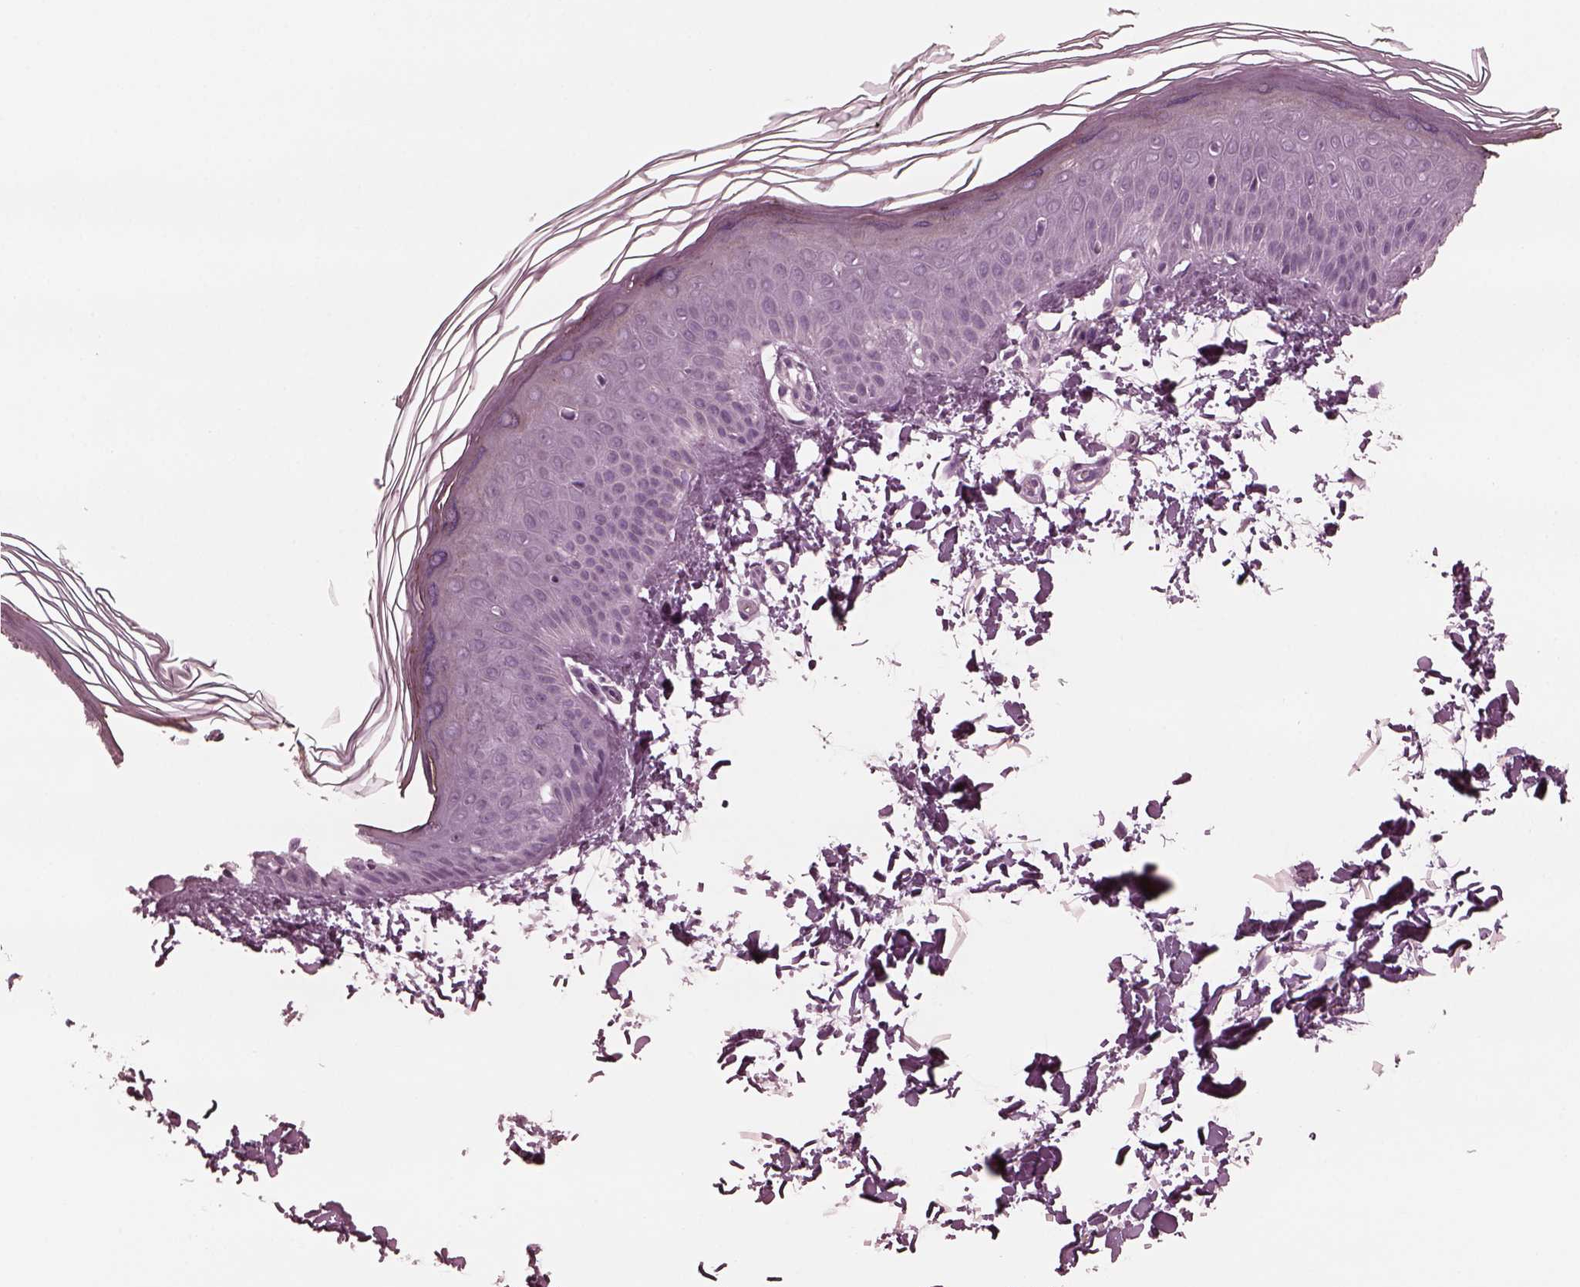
{"staining": {"intensity": "negative", "quantity": "none", "location": "none"}, "tissue": "skin", "cell_type": "Fibroblasts", "image_type": "normal", "snomed": [{"axis": "morphology", "description": "Normal tissue, NOS"}, {"axis": "topography", "description": "Skin"}], "caption": "Protein analysis of normal skin displays no significant staining in fibroblasts. The staining is performed using DAB (3,3'-diaminobenzidine) brown chromogen with nuclei counter-stained in using hematoxylin.", "gene": "YY2", "patient": {"sex": "female", "age": 62}}